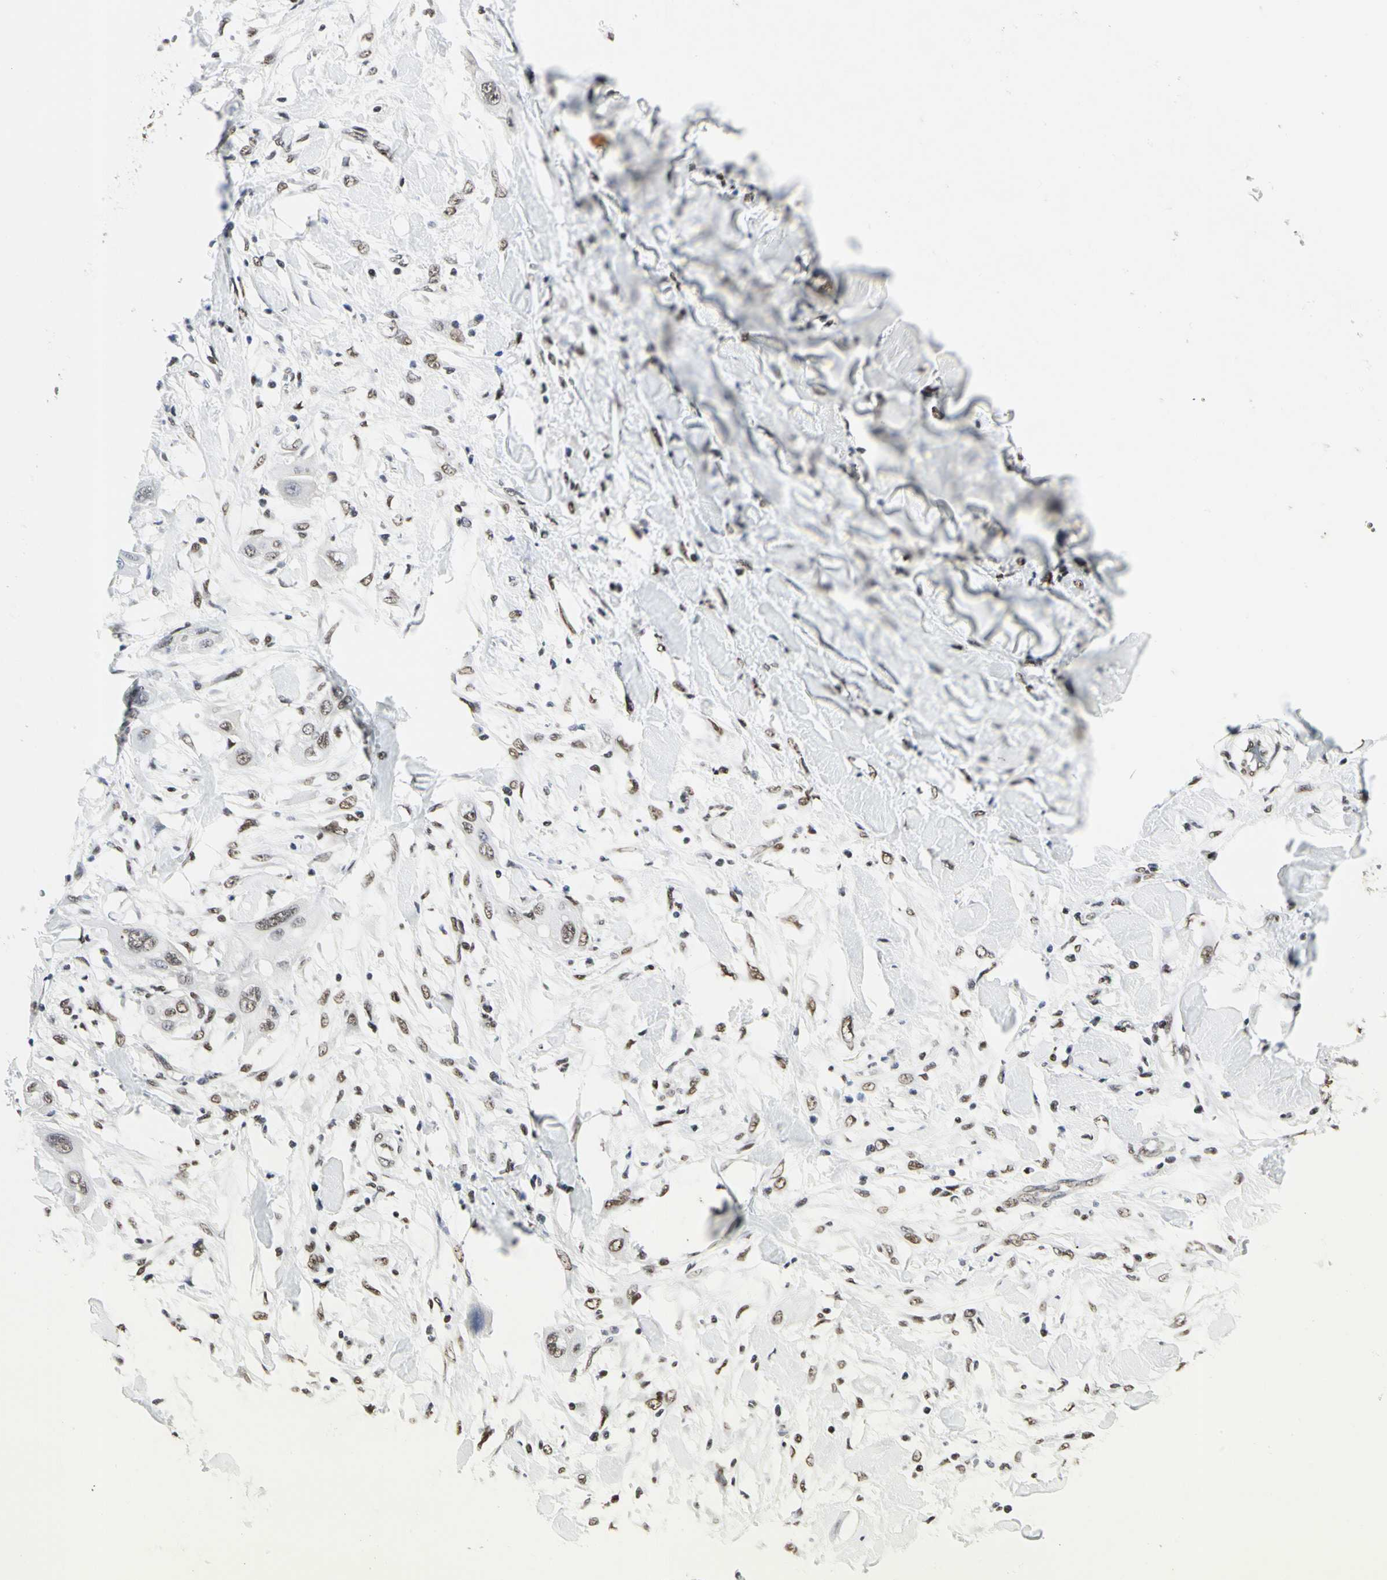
{"staining": {"intensity": "weak", "quantity": "25%-75%", "location": "nuclear"}, "tissue": "lung cancer", "cell_type": "Tumor cells", "image_type": "cancer", "snomed": [{"axis": "morphology", "description": "Squamous cell carcinoma, NOS"}, {"axis": "topography", "description": "Lung"}], "caption": "This micrograph demonstrates immunohistochemistry staining of lung squamous cell carcinoma, with low weak nuclear expression in about 25%-75% of tumor cells.", "gene": "PRMT3", "patient": {"sex": "female", "age": 47}}